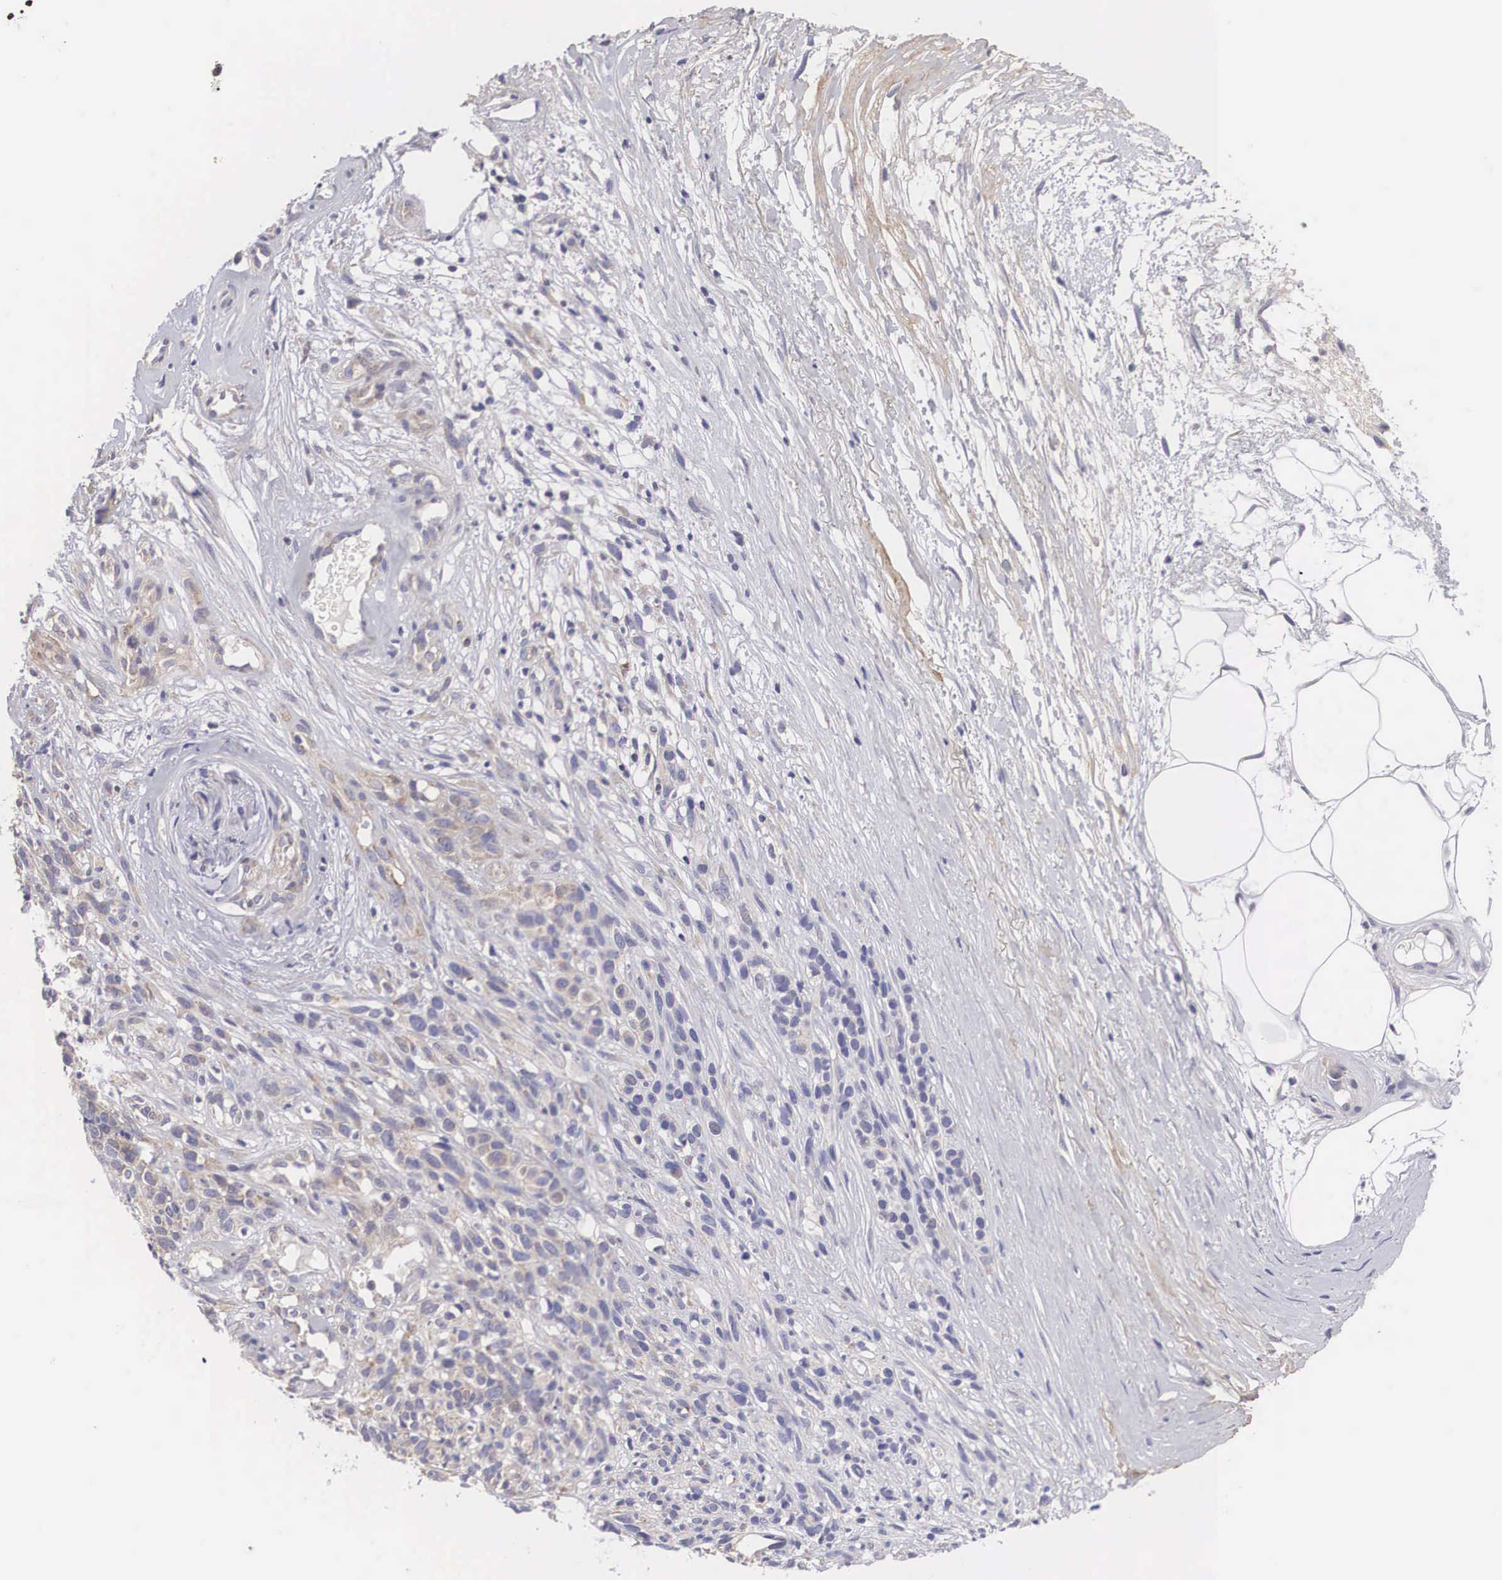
{"staining": {"intensity": "weak", "quantity": "<25%", "location": "cytoplasmic/membranous"}, "tissue": "melanoma", "cell_type": "Tumor cells", "image_type": "cancer", "snomed": [{"axis": "morphology", "description": "Malignant melanoma, NOS"}, {"axis": "topography", "description": "Skin"}], "caption": "Tumor cells are negative for brown protein staining in melanoma. (DAB immunohistochemistry (IHC) with hematoxylin counter stain).", "gene": "TXLNG", "patient": {"sex": "female", "age": 85}}